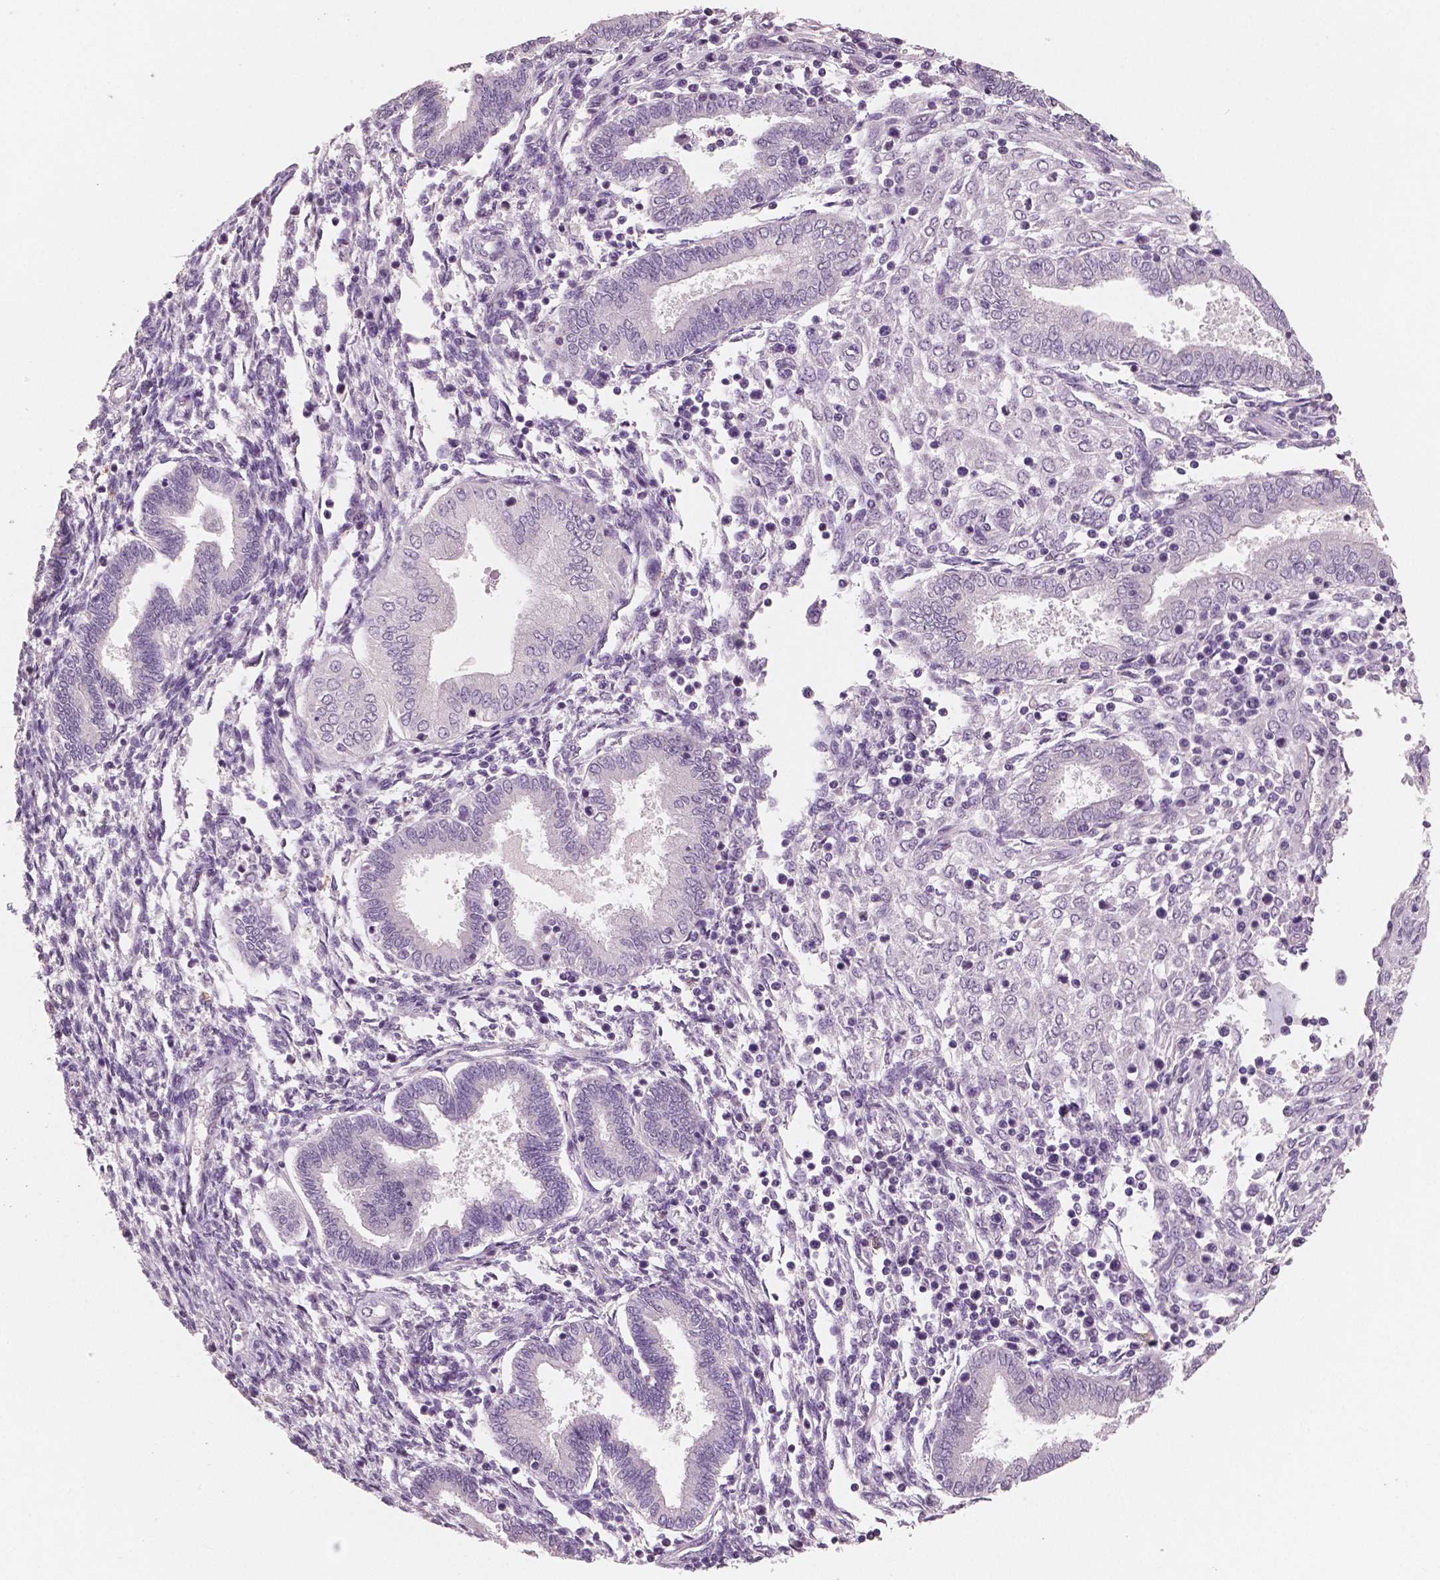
{"staining": {"intensity": "negative", "quantity": "none", "location": "none"}, "tissue": "endometrium", "cell_type": "Cells in endometrial stroma", "image_type": "normal", "snomed": [{"axis": "morphology", "description": "Normal tissue, NOS"}, {"axis": "topography", "description": "Endometrium"}], "caption": "DAB immunohistochemical staining of normal endometrium reveals no significant staining in cells in endometrial stroma.", "gene": "KIT", "patient": {"sex": "female", "age": 42}}